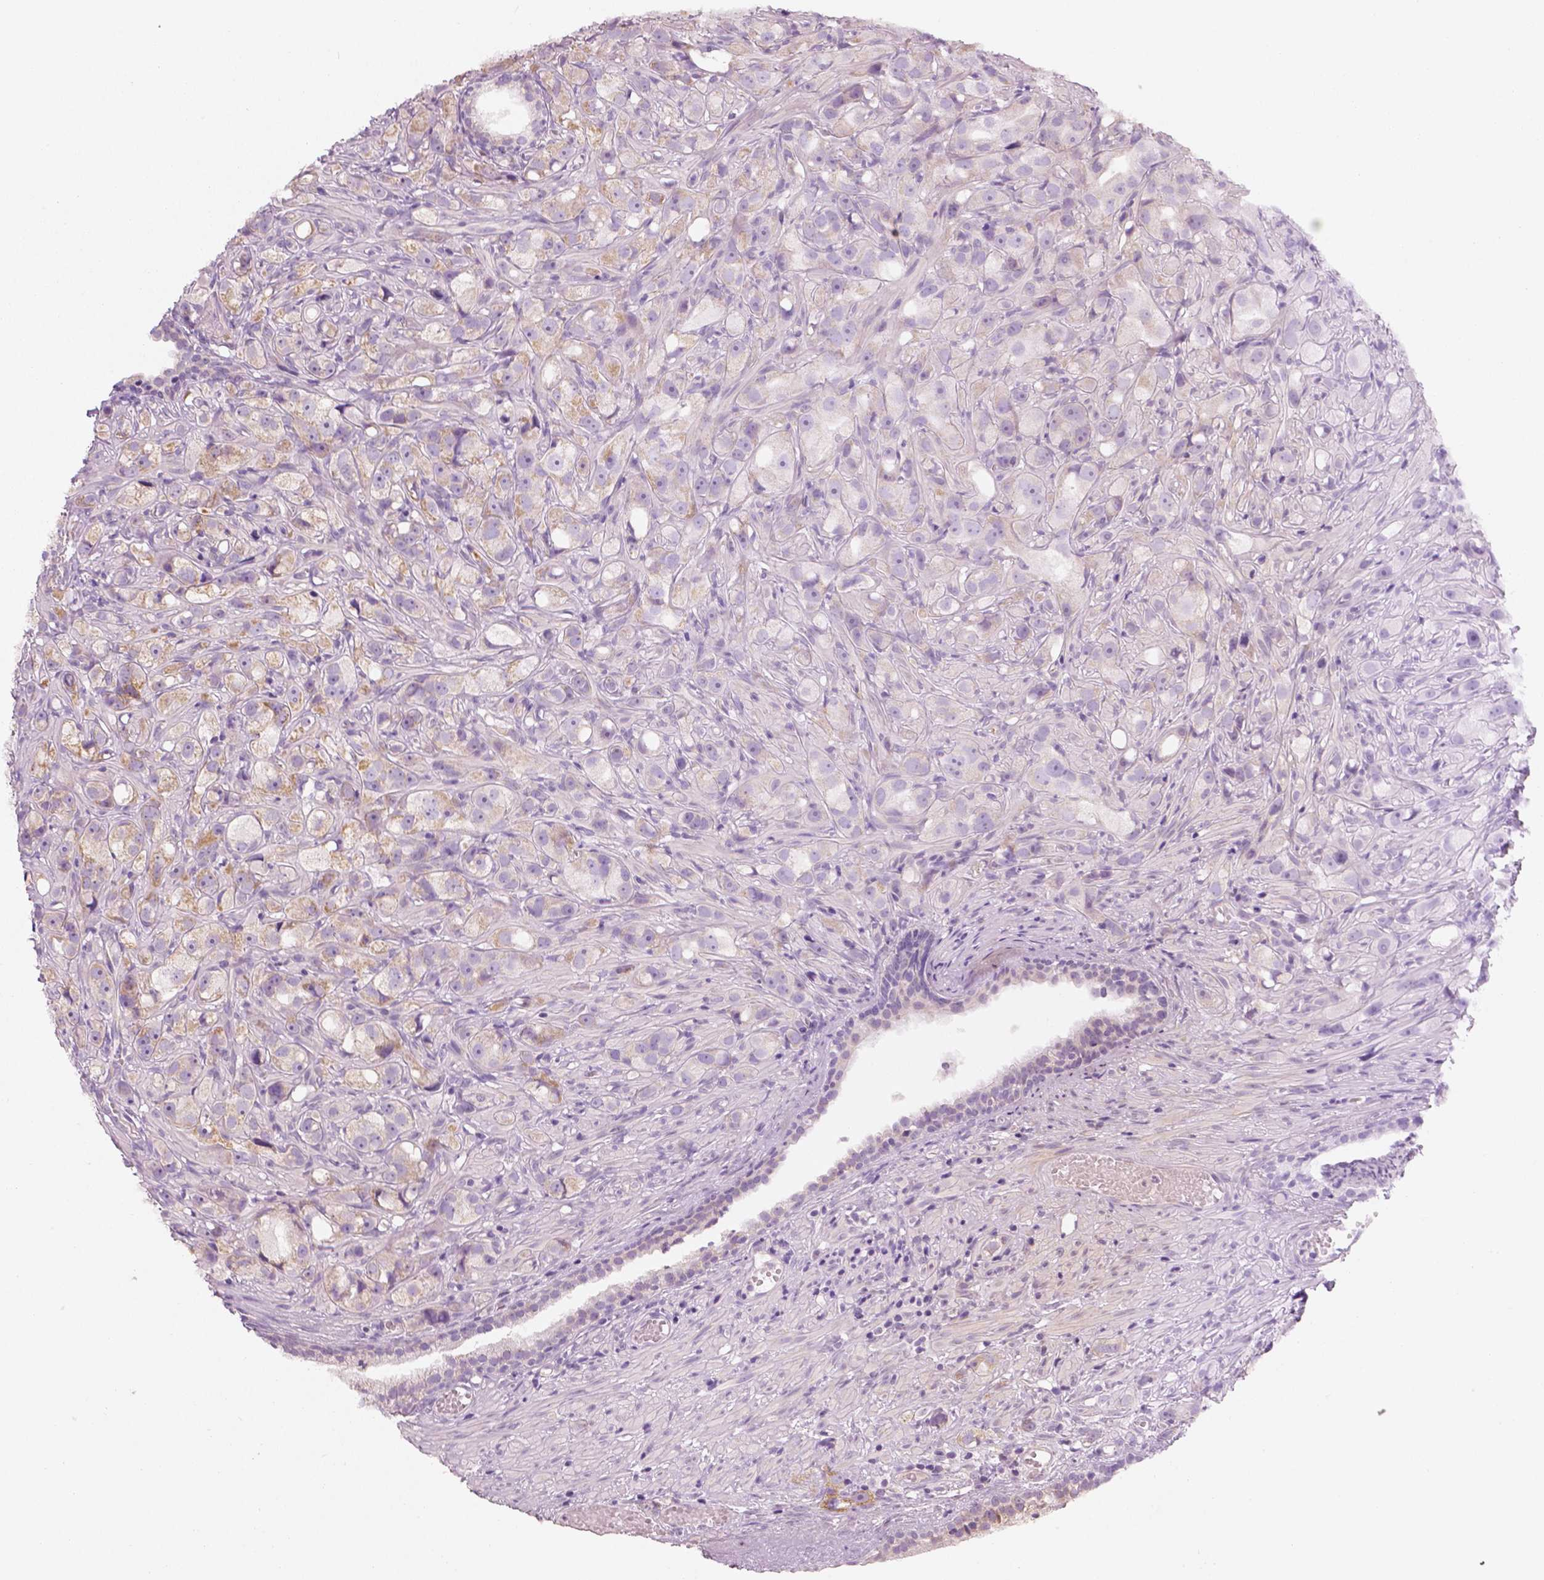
{"staining": {"intensity": "strong", "quantity": "25%-75%", "location": "cytoplasmic/membranous"}, "tissue": "prostate cancer", "cell_type": "Tumor cells", "image_type": "cancer", "snomed": [{"axis": "morphology", "description": "Adenocarcinoma, High grade"}, {"axis": "topography", "description": "Prostate"}], "caption": "A histopathology image showing strong cytoplasmic/membranous positivity in about 25%-75% of tumor cells in prostate high-grade adenocarcinoma, as visualized by brown immunohistochemical staining.", "gene": "PGAM5", "patient": {"sex": "male", "age": 75}}